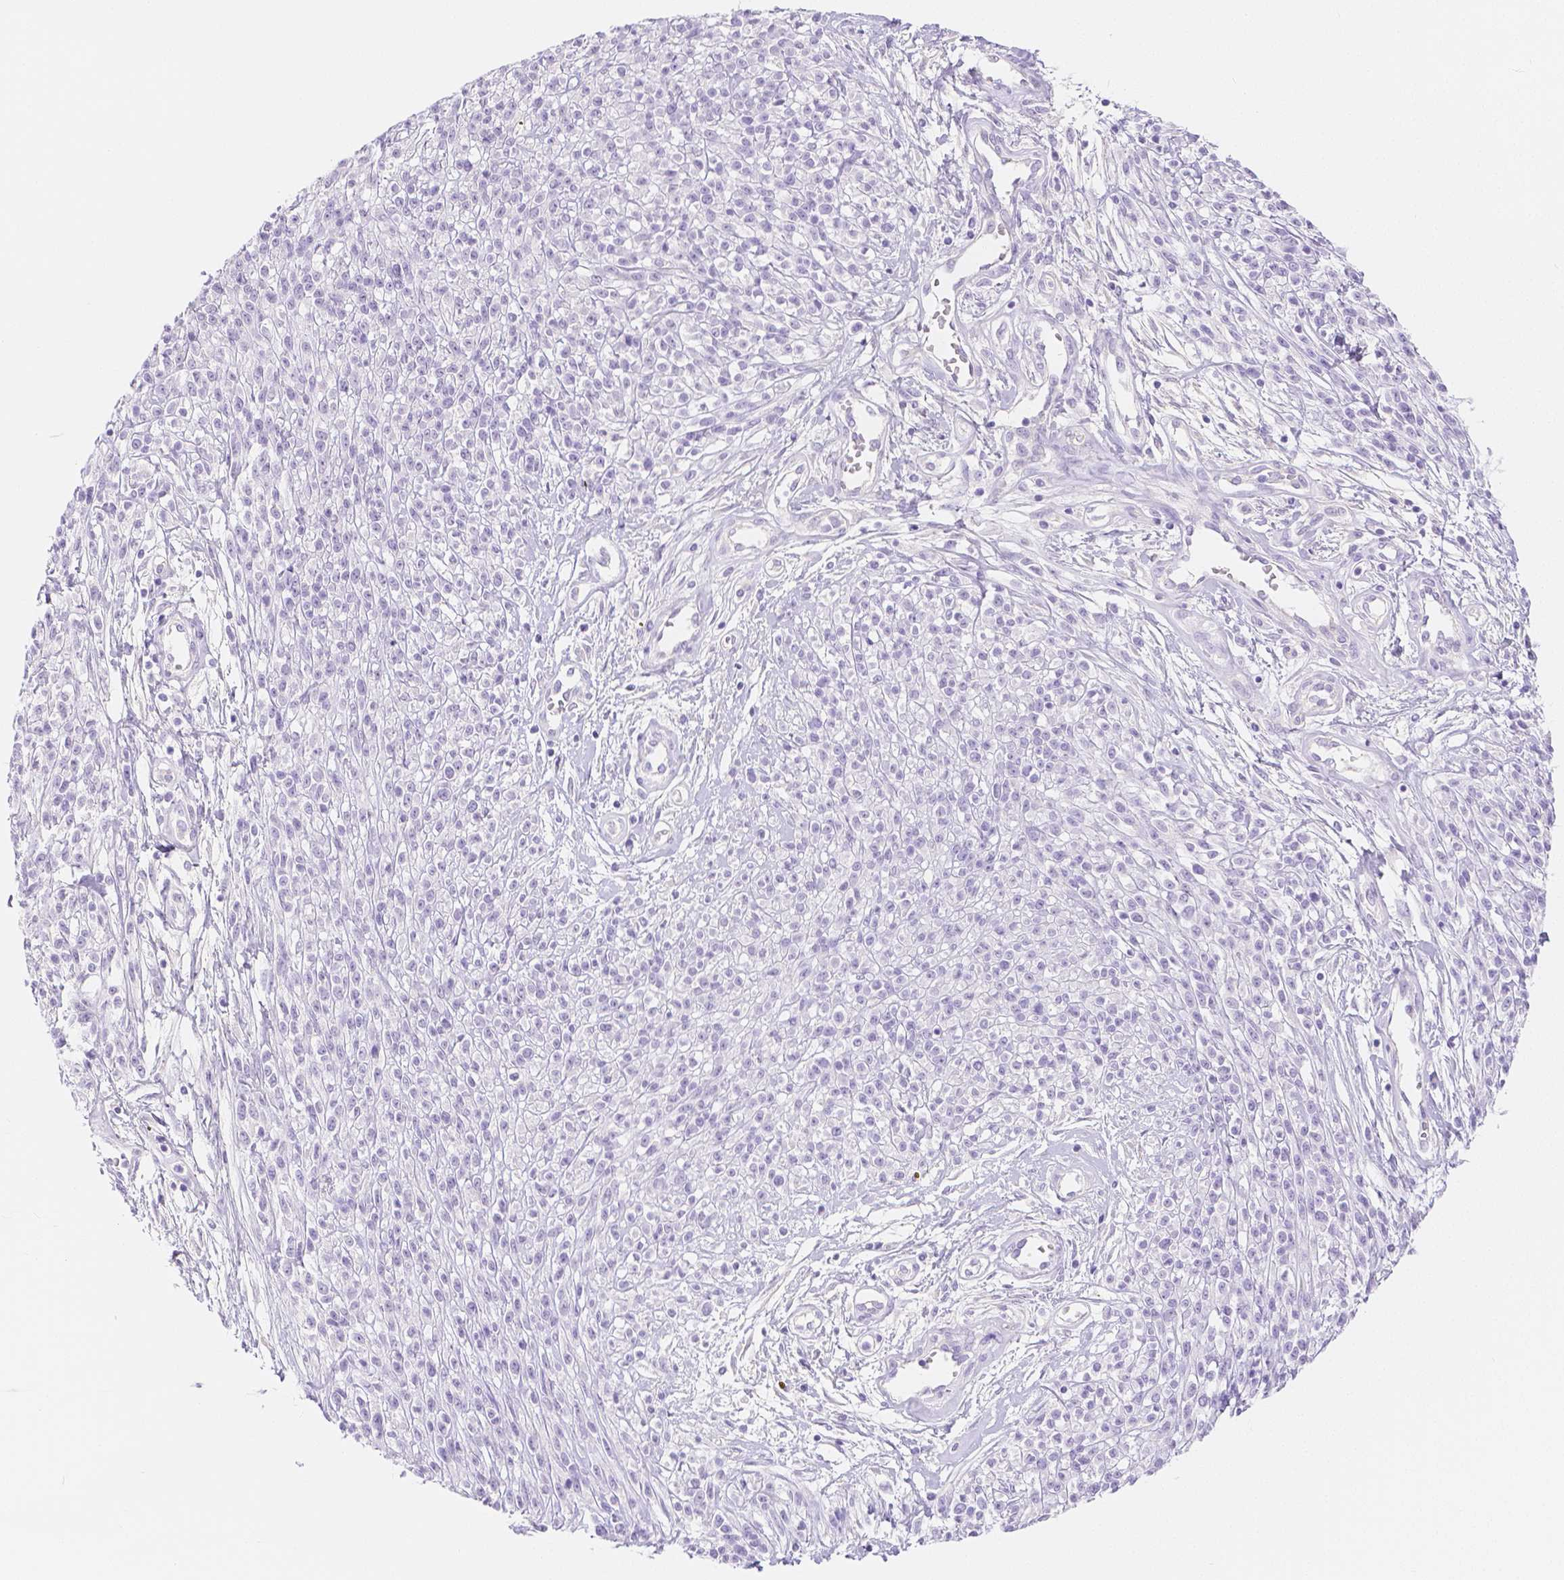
{"staining": {"intensity": "negative", "quantity": "none", "location": "none"}, "tissue": "melanoma", "cell_type": "Tumor cells", "image_type": "cancer", "snomed": [{"axis": "morphology", "description": "Malignant melanoma, NOS"}, {"axis": "topography", "description": "Skin"}, {"axis": "topography", "description": "Skin of trunk"}], "caption": "A histopathology image of malignant melanoma stained for a protein exhibits no brown staining in tumor cells. The staining was performed using DAB to visualize the protein expression in brown, while the nuclei were stained in blue with hematoxylin (Magnification: 20x).", "gene": "SLC27A5", "patient": {"sex": "male", "age": 74}}